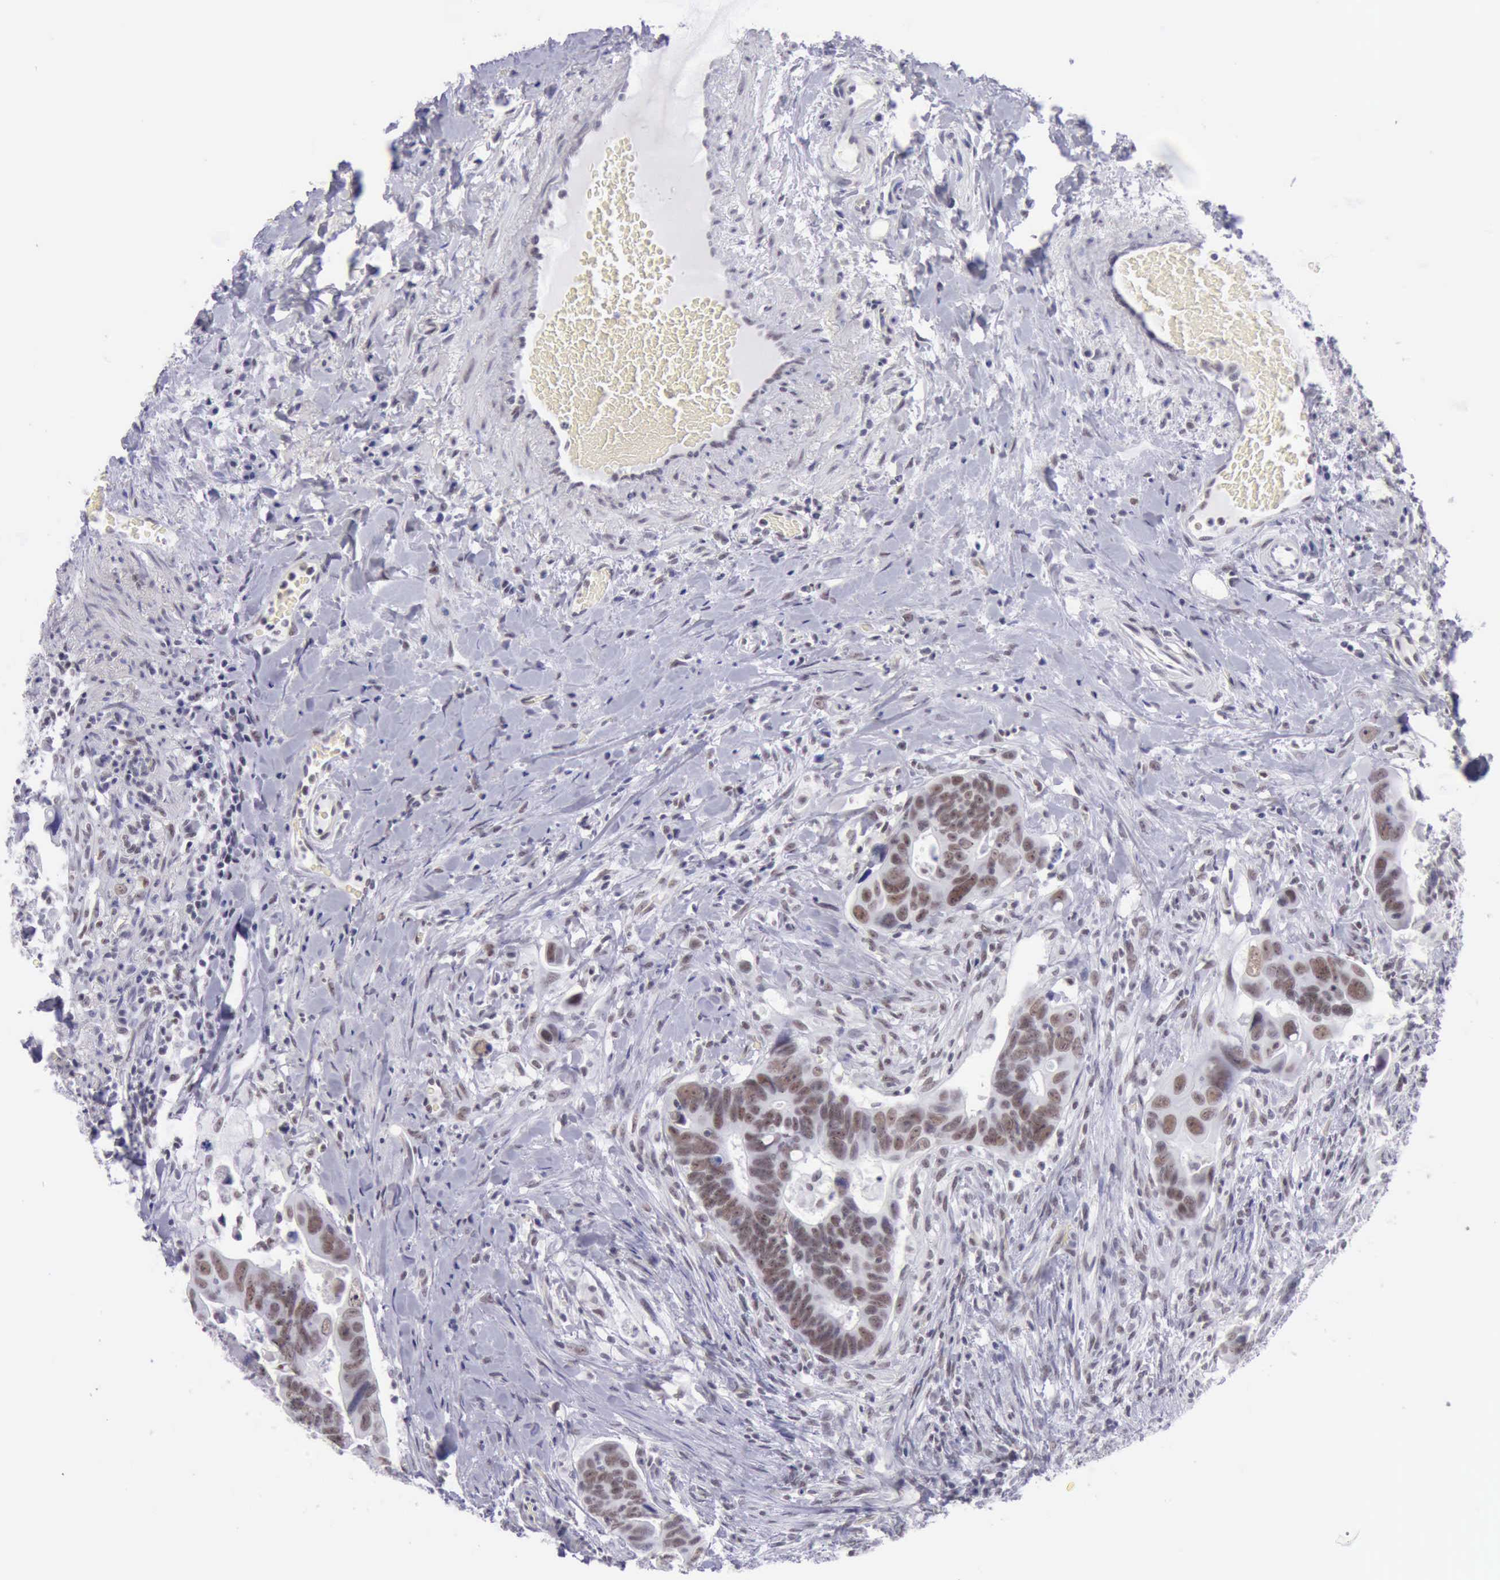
{"staining": {"intensity": "weak", "quantity": "25%-75%", "location": "nuclear"}, "tissue": "colorectal cancer", "cell_type": "Tumor cells", "image_type": "cancer", "snomed": [{"axis": "morphology", "description": "Adenocarcinoma, NOS"}, {"axis": "topography", "description": "Rectum"}], "caption": "Immunohistochemistry (IHC) image of neoplastic tissue: colorectal cancer stained using immunohistochemistry (IHC) demonstrates low levels of weak protein expression localized specifically in the nuclear of tumor cells, appearing as a nuclear brown color.", "gene": "EP300", "patient": {"sex": "male", "age": 53}}